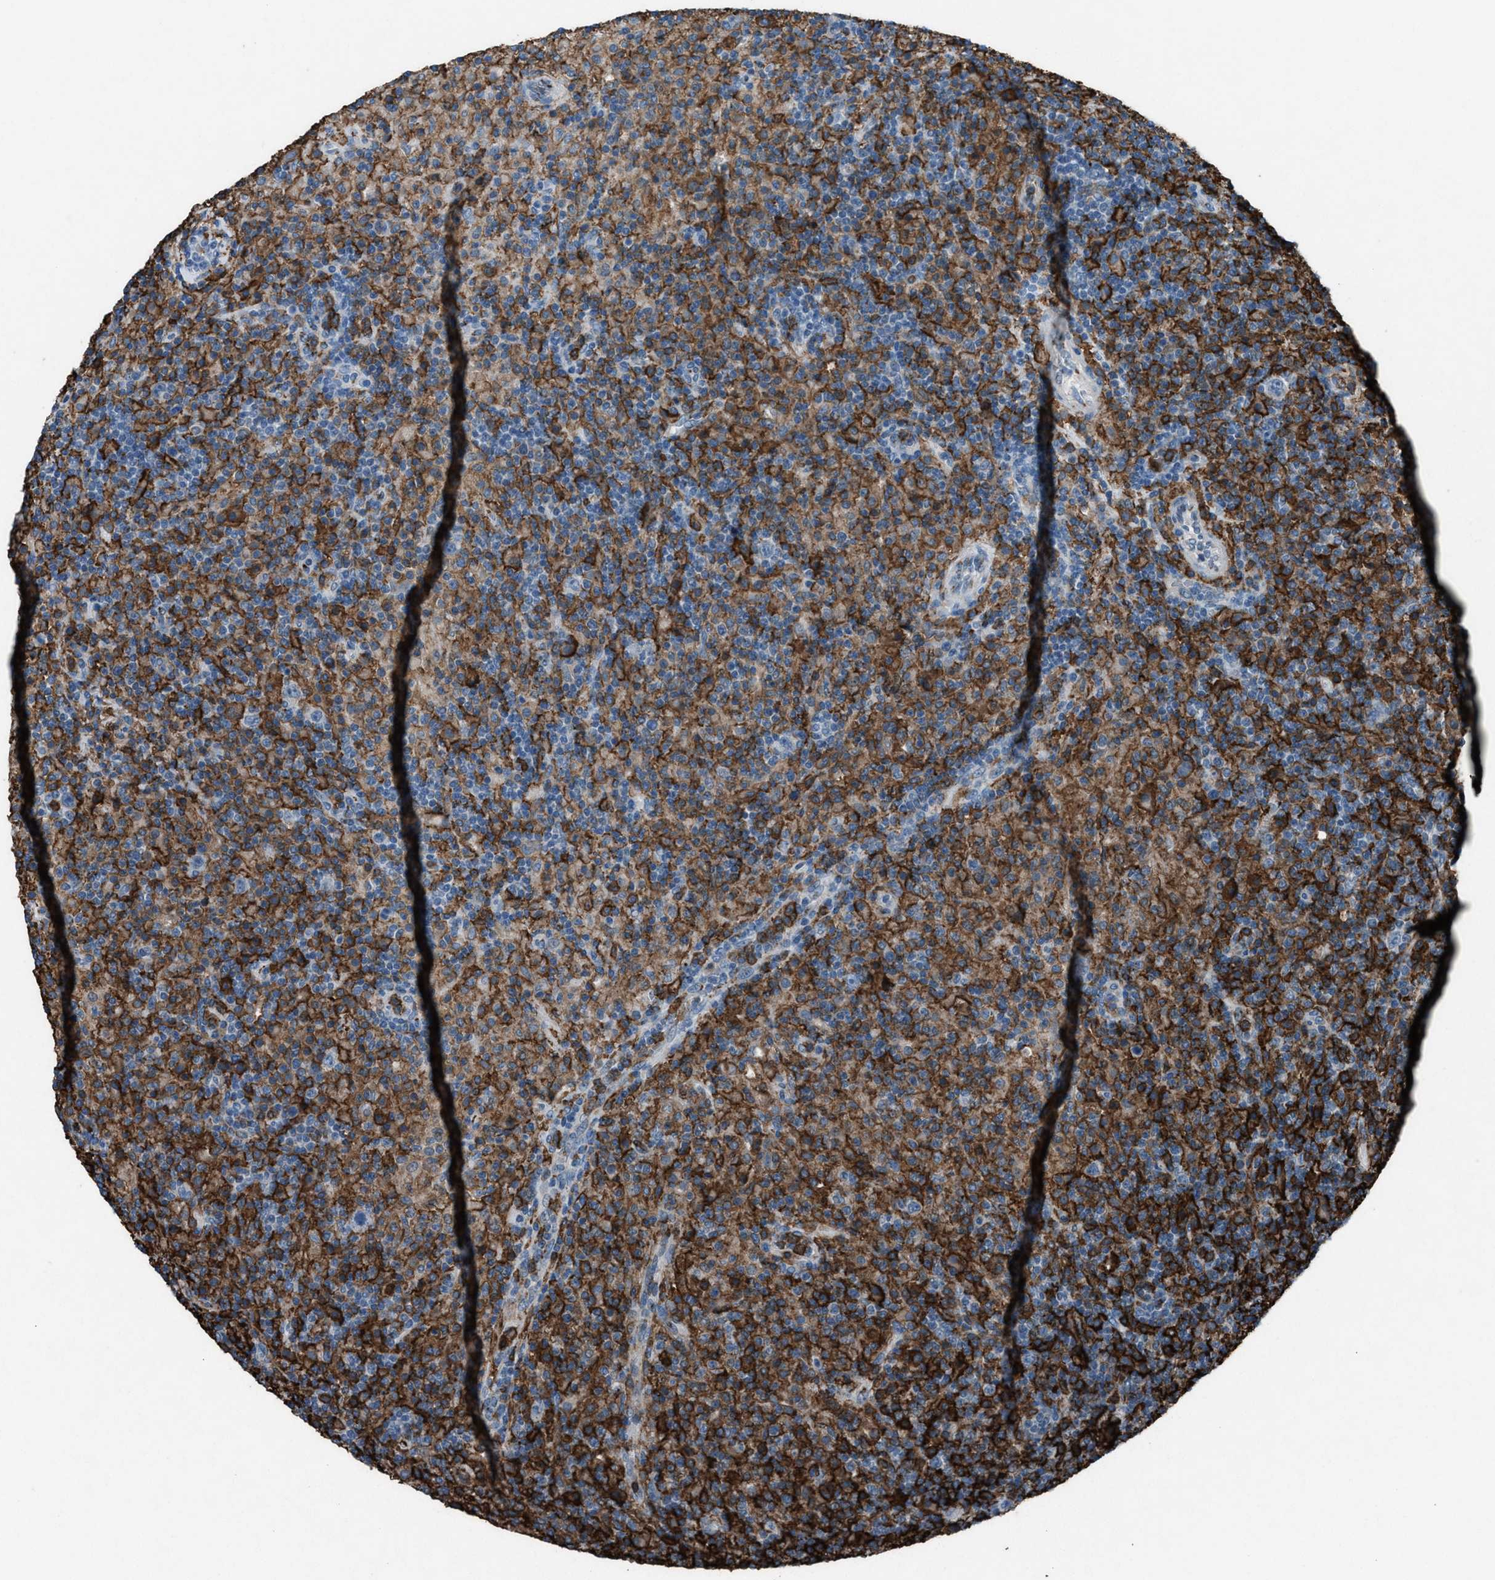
{"staining": {"intensity": "negative", "quantity": "none", "location": "none"}, "tissue": "lymphoma", "cell_type": "Tumor cells", "image_type": "cancer", "snomed": [{"axis": "morphology", "description": "Hodgkin's disease, NOS"}, {"axis": "topography", "description": "Lymph node"}], "caption": "Hodgkin's disease was stained to show a protein in brown. There is no significant staining in tumor cells.", "gene": "FCER1G", "patient": {"sex": "male", "age": 70}}